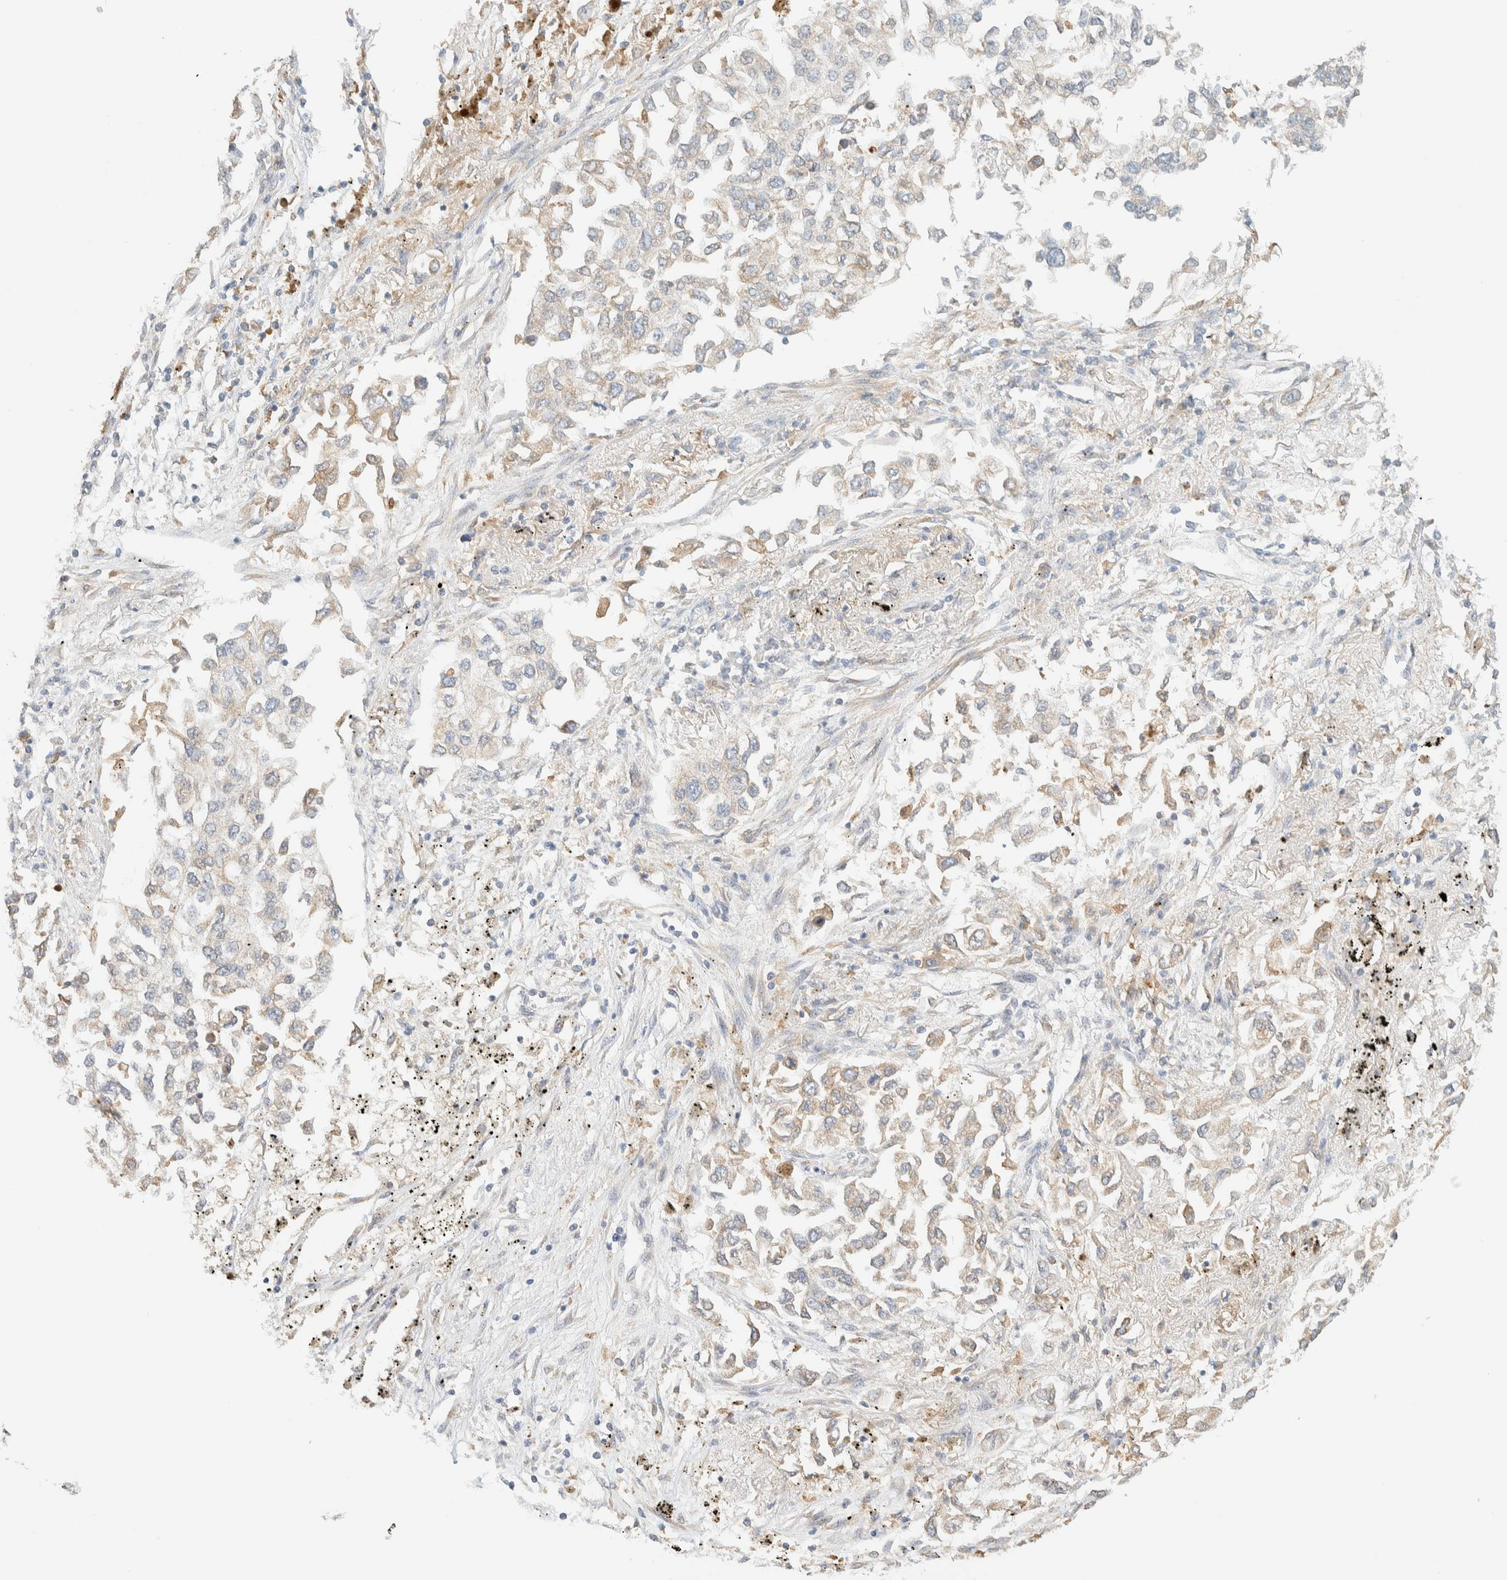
{"staining": {"intensity": "weak", "quantity": ">75%", "location": "cytoplasmic/membranous"}, "tissue": "lung cancer", "cell_type": "Tumor cells", "image_type": "cancer", "snomed": [{"axis": "morphology", "description": "Inflammation, NOS"}, {"axis": "morphology", "description": "Adenocarcinoma, NOS"}, {"axis": "topography", "description": "Lung"}], "caption": "Immunohistochemistry photomicrograph of neoplastic tissue: lung adenocarcinoma stained using immunohistochemistry (IHC) reveals low levels of weak protein expression localized specifically in the cytoplasmic/membranous of tumor cells, appearing as a cytoplasmic/membranous brown color.", "gene": "NT5C", "patient": {"sex": "male", "age": 63}}